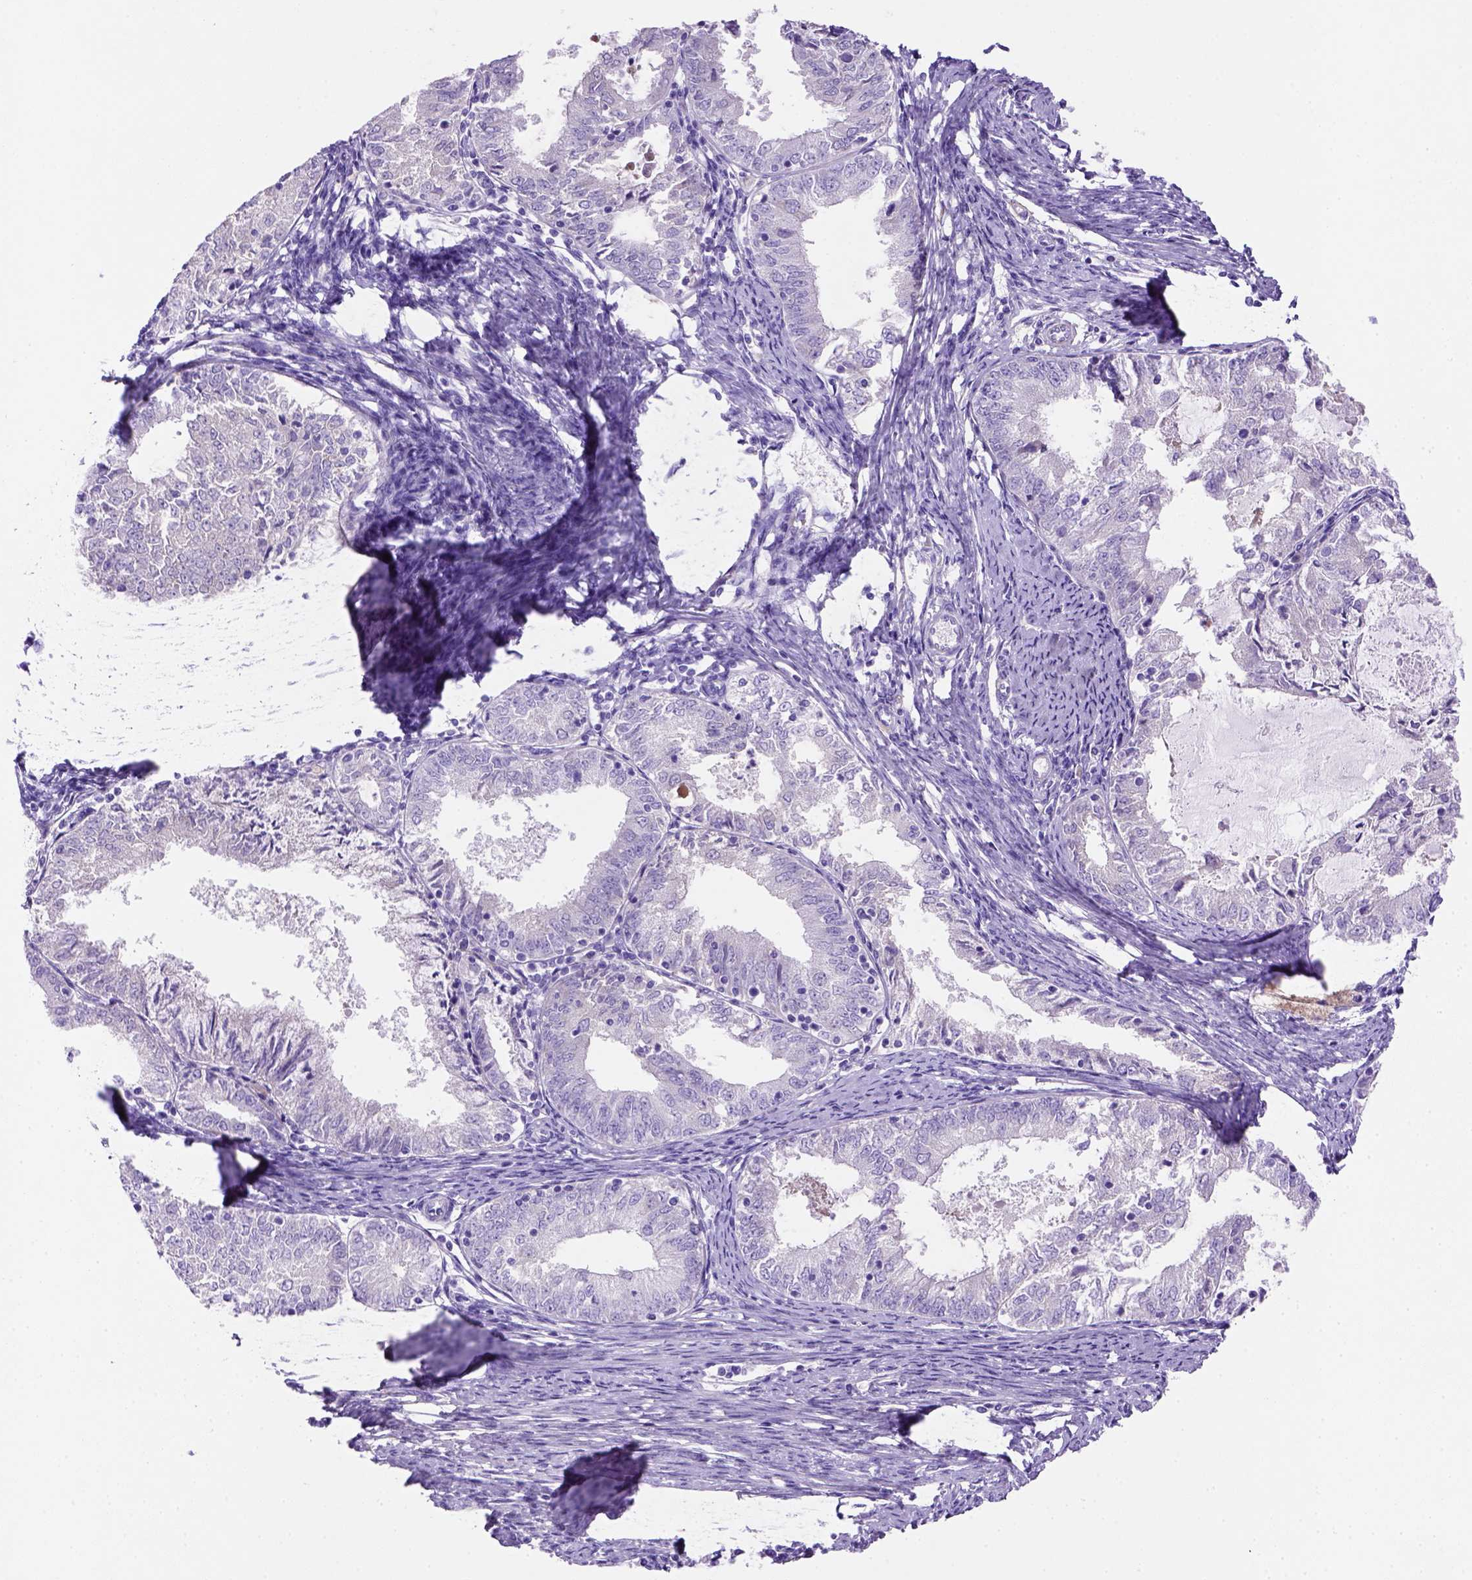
{"staining": {"intensity": "negative", "quantity": "none", "location": "none"}, "tissue": "endometrial cancer", "cell_type": "Tumor cells", "image_type": "cancer", "snomed": [{"axis": "morphology", "description": "Adenocarcinoma, NOS"}, {"axis": "topography", "description": "Endometrium"}], "caption": "A high-resolution photomicrograph shows immunohistochemistry (IHC) staining of endometrial cancer, which reveals no significant positivity in tumor cells.", "gene": "SIRPD", "patient": {"sex": "female", "age": 57}}